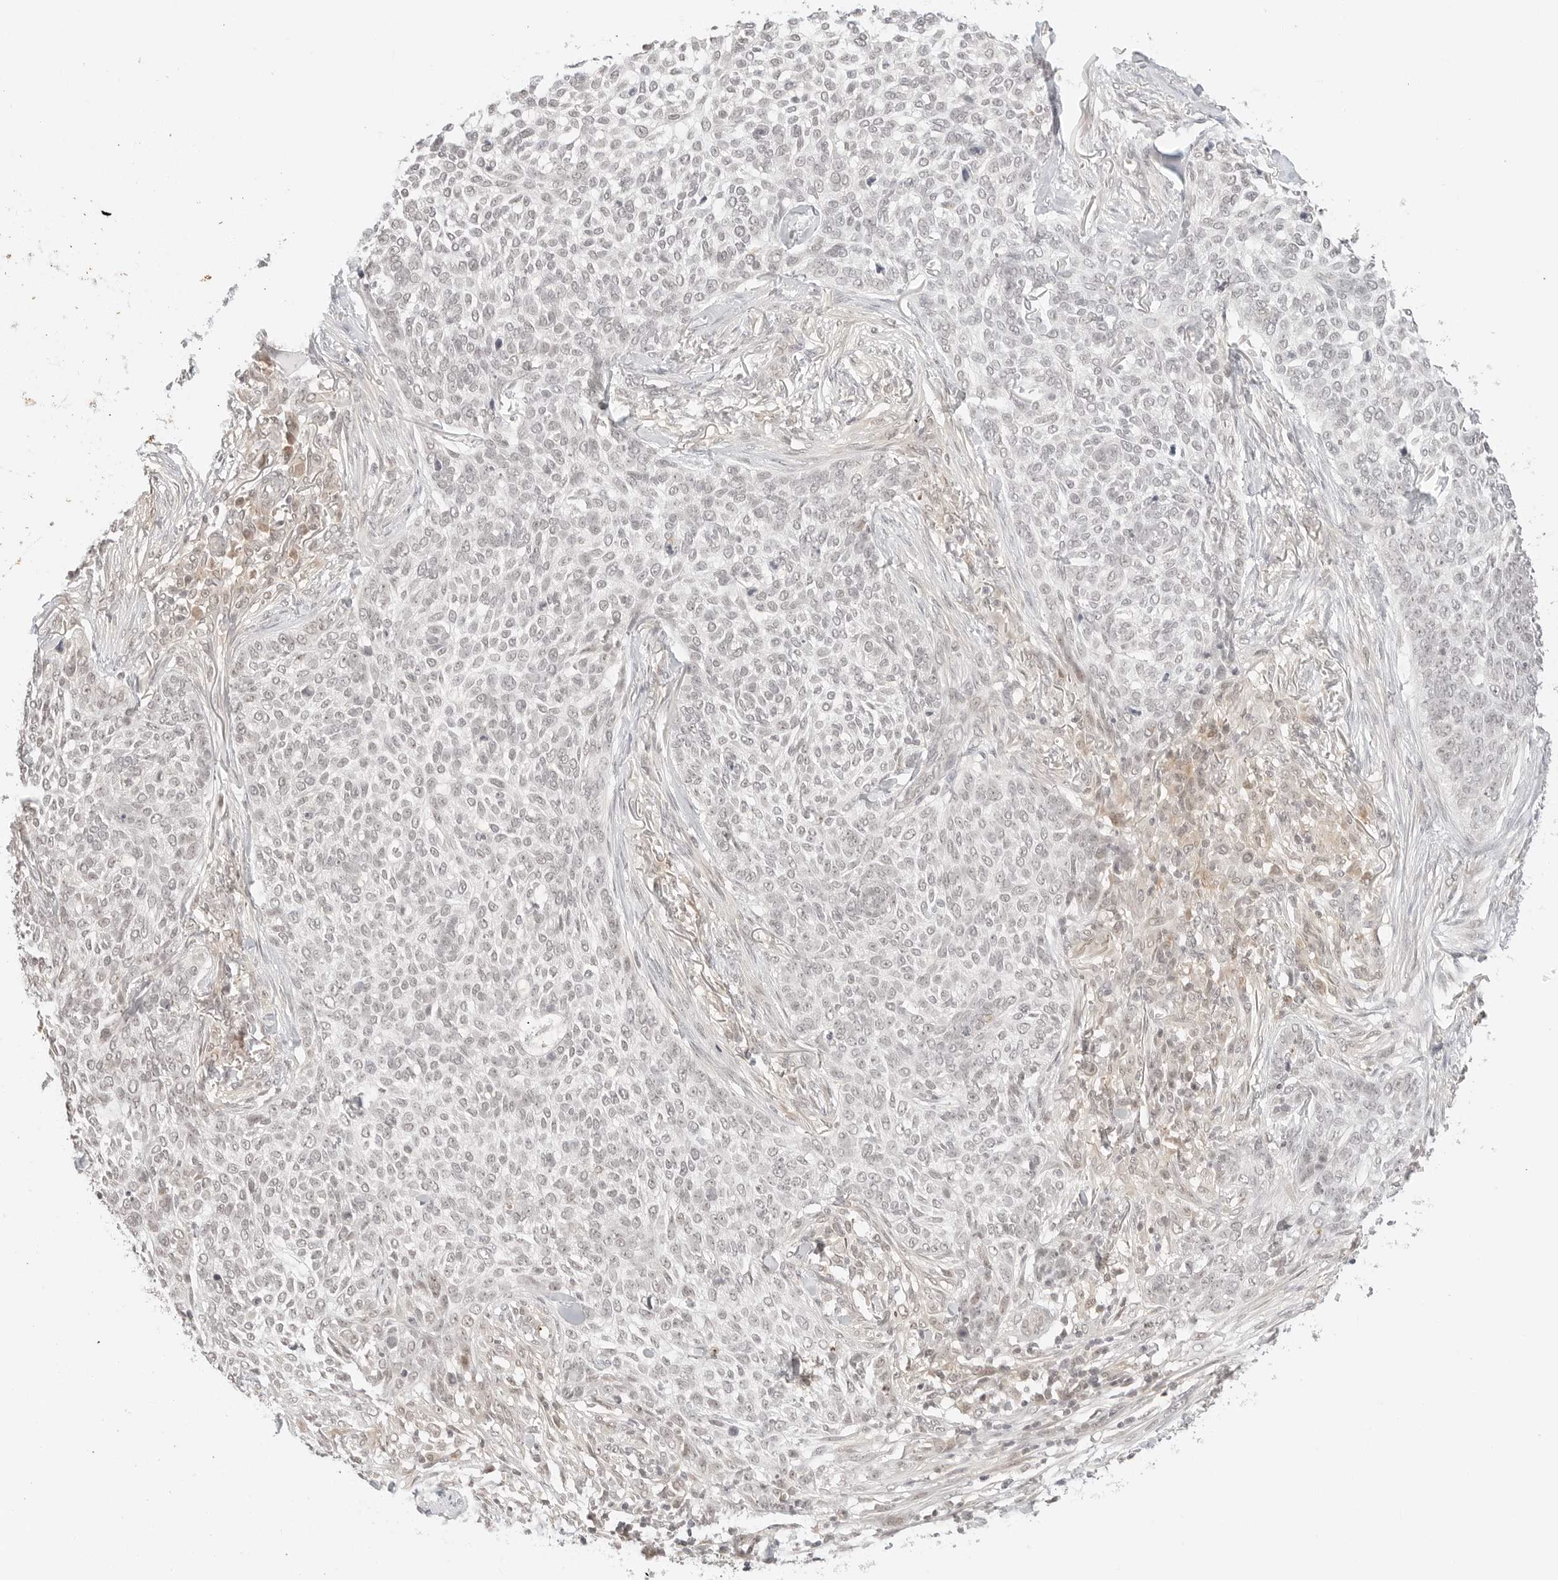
{"staining": {"intensity": "weak", "quantity": "<25%", "location": "nuclear"}, "tissue": "skin cancer", "cell_type": "Tumor cells", "image_type": "cancer", "snomed": [{"axis": "morphology", "description": "Basal cell carcinoma"}, {"axis": "topography", "description": "Skin"}], "caption": "The IHC image has no significant staining in tumor cells of skin cancer tissue.", "gene": "RPS6KL1", "patient": {"sex": "female", "age": 64}}